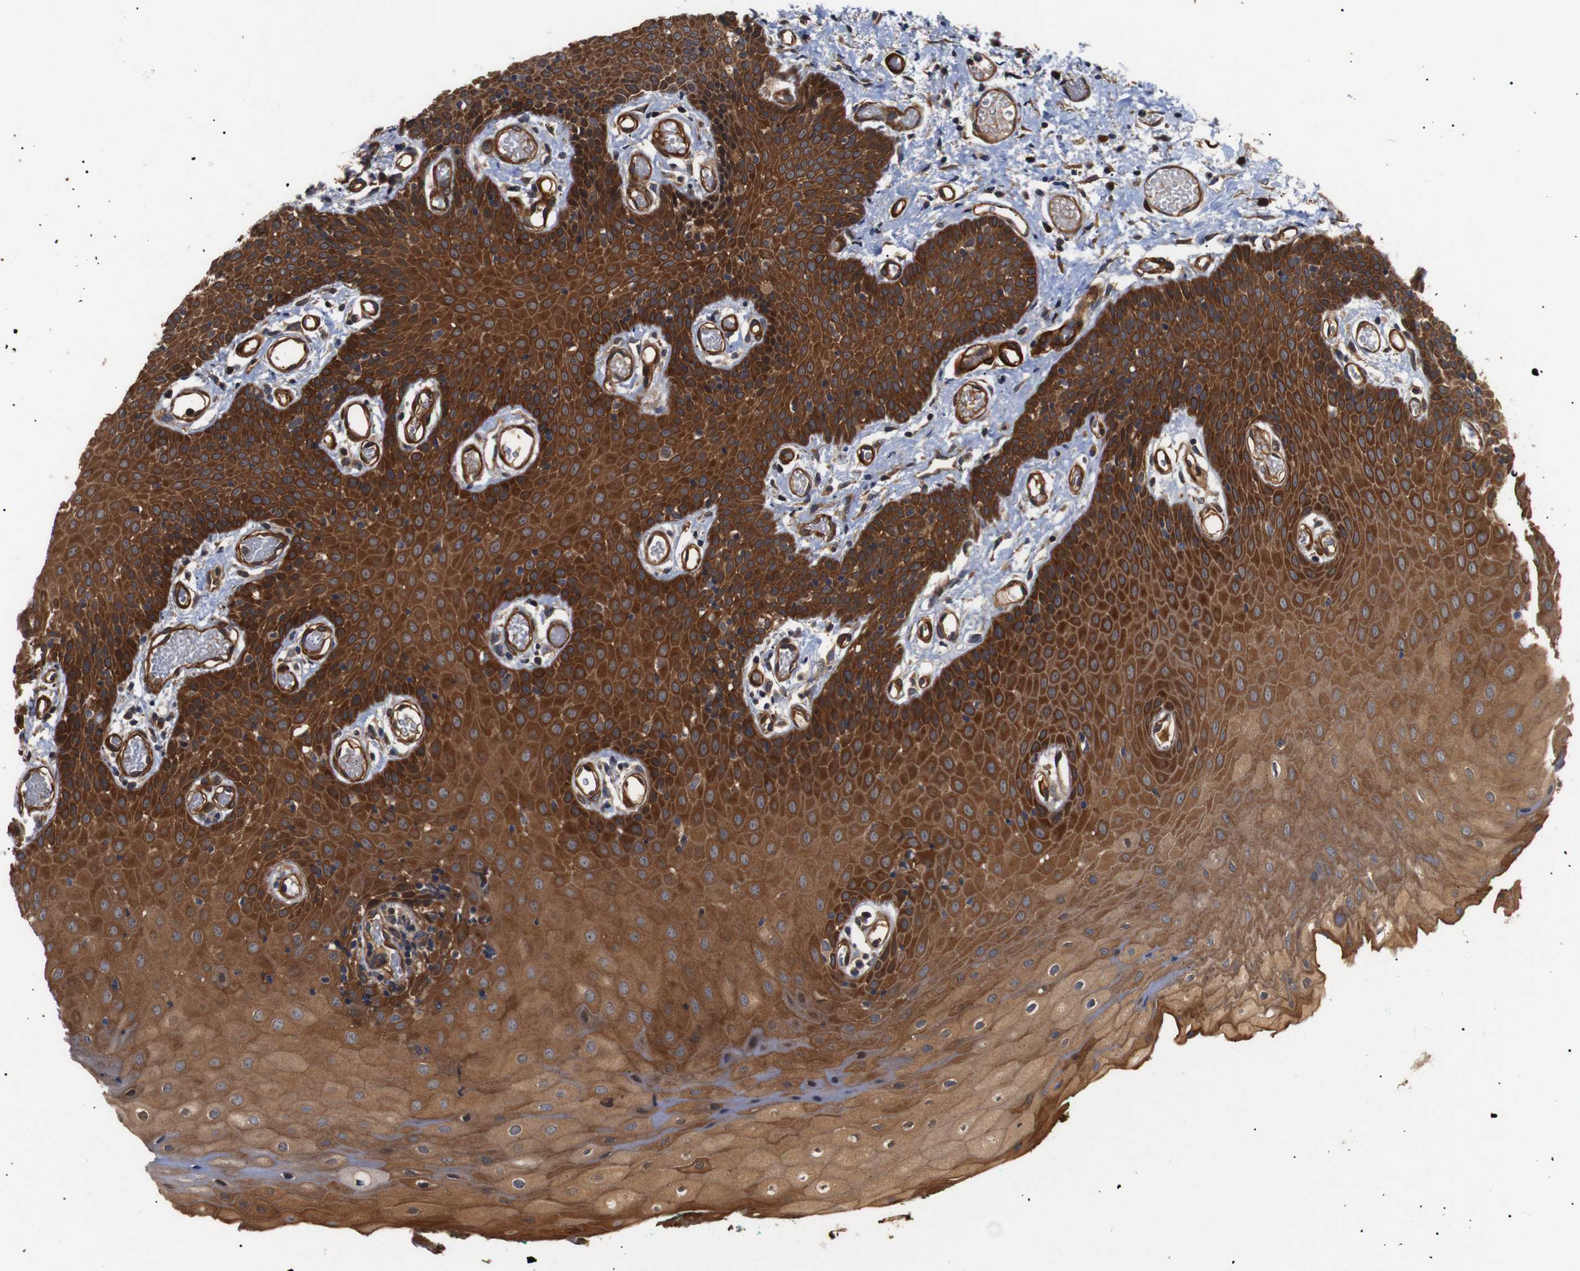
{"staining": {"intensity": "strong", "quantity": ">75%", "location": "cytoplasmic/membranous"}, "tissue": "oral mucosa", "cell_type": "Squamous epithelial cells", "image_type": "normal", "snomed": [{"axis": "morphology", "description": "Normal tissue, NOS"}, {"axis": "morphology", "description": "Squamous cell carcinoma, NOS"}, {"axis": "topography", "description": "Oral tissue"}, {"axis": "topography", "description": "Salivary gland"}, {"axis": "topography", "description": "Head-Neck"}], "caption": "Immunohistochemical staining of benign human oral mucosa displays >75% levels of strong cytoplasmic/membranous protein expression in about >75% of squamous epithelial cells.", "gene": "PAWR", "patient": {"sex": "female", "age": 62}}